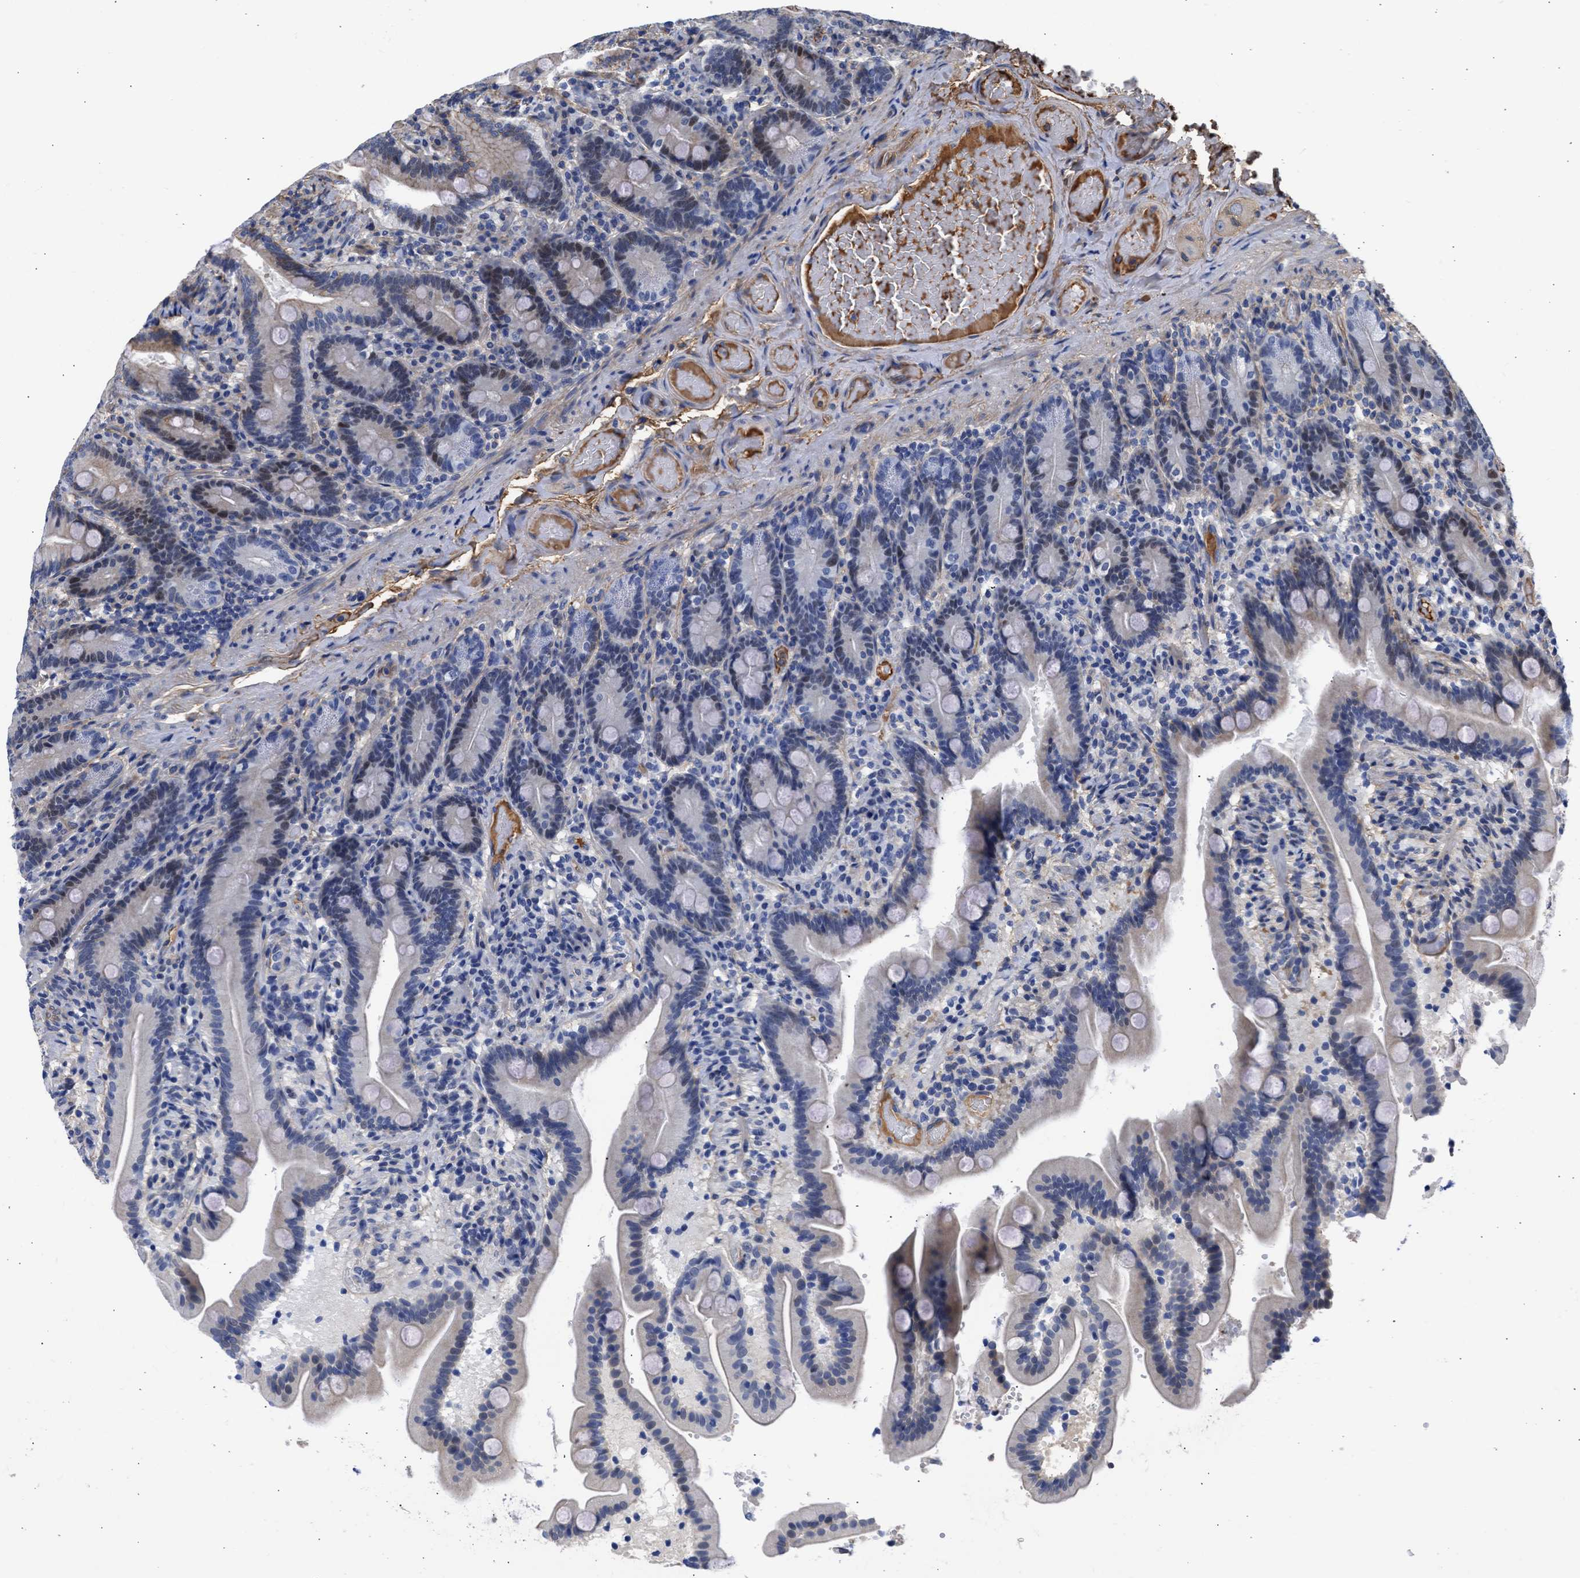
{"staining": {"intensity": "weak", "quantity": "<25%", "location": "cytoplasmic/membranous,nuclear"}, "tissue": "duodenum", "cell_type": "Glandular cells", "image_type": "normal", "snomed": [{"axis": "morphology", "description": "Normal tissue, NOS"}, {"axis": "topography", "description": "Duodenum"}], "caption": "This is an IHC micrograph of benign human duodenum. There is no positivity in glandular cells.", "gene": "MAS1L", "patient": {"sex": "male", "age": 54}}